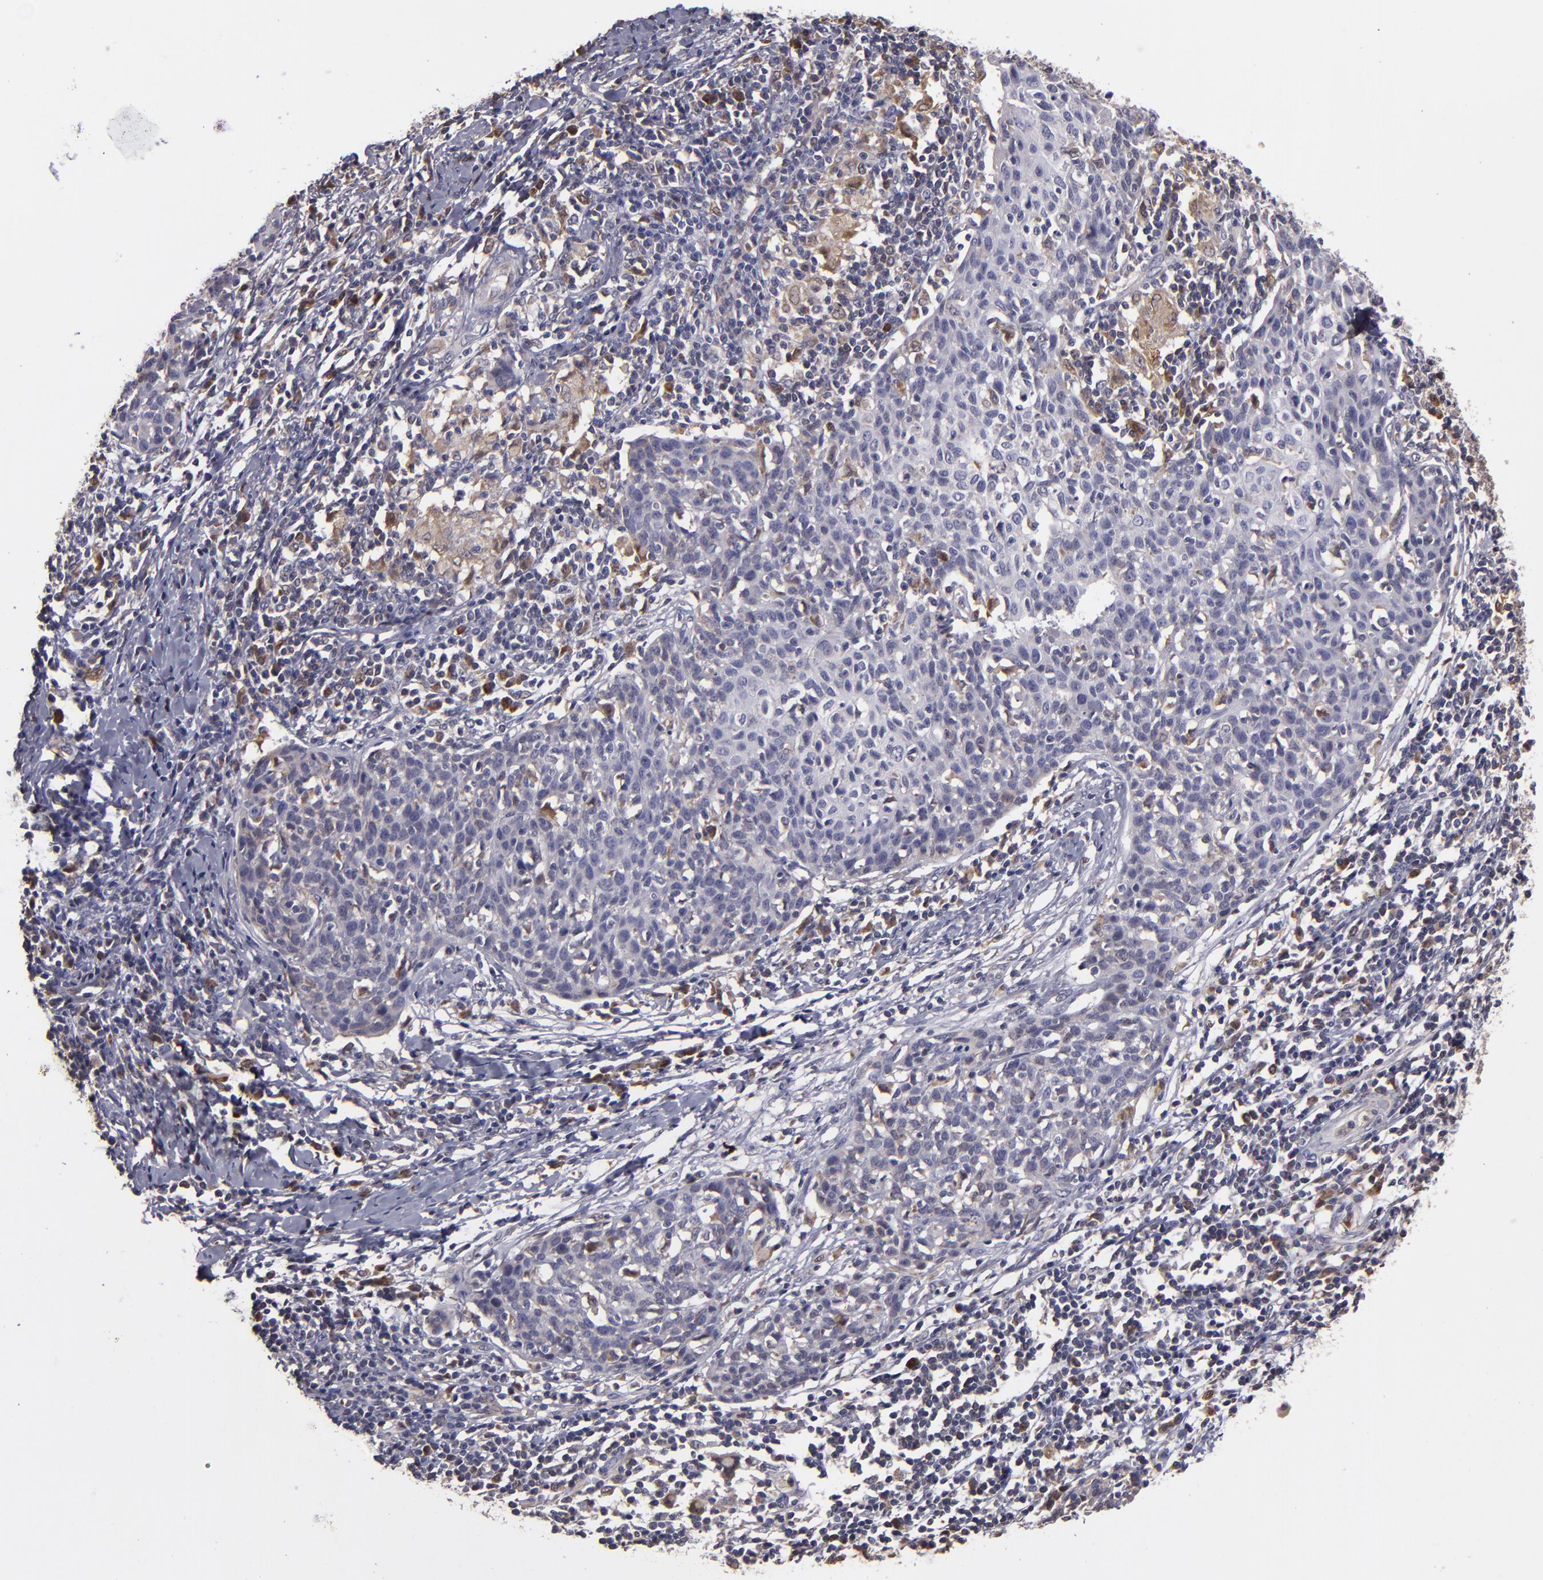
{"staining": {"intensity": "negative", "quantity": "none", "location": "none"}, "tissue": "cervical cancer", "cell_type": "Tumor cells", "image_type": "cancer", "snomed": [{"axis": "morphology", "description": "Squamous cell carcinoma, NOS"}, {"axis": "topography", "description": "Cervix"}], "caption": "A high-resolution micrograph shows immunohistochemistry staining of squamous cell carcinoma (cervical), which demonstrates no significant staining in tumor cells.", "gene": "FHIT", "patient": {"sex": "female", "age": 38}}